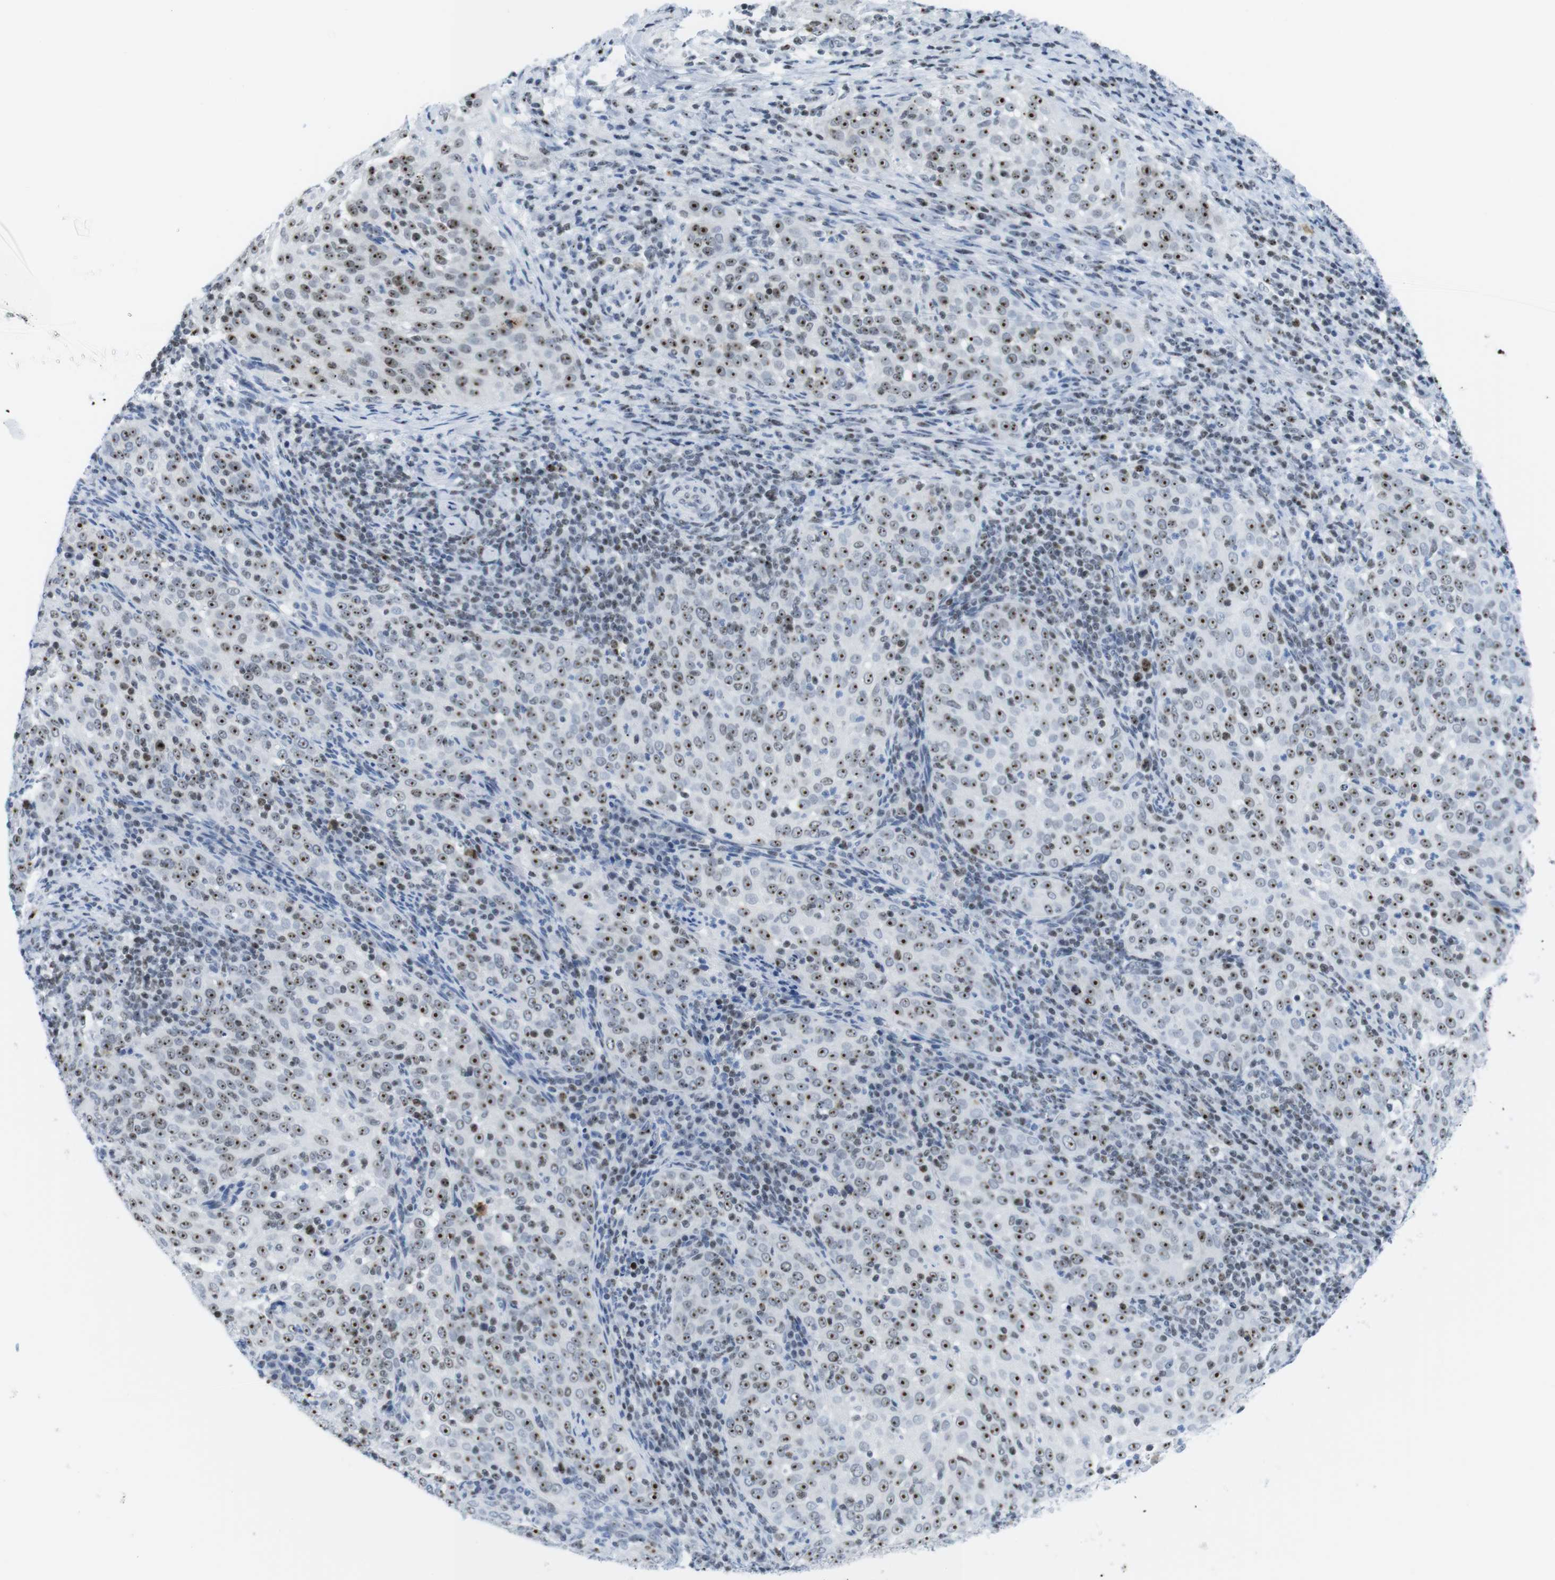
{"staining": {"intensity": "strong", "quantity": ">75%", "location": "nuclear"}, "tissue": "cervical cancer", "cell_type": "Tumor cells", "image_type": "cancer", "snomed": [{"axis": "morphology", "description": "Squamous cell carcinoma, NOS"}, {"axis": "topography", "description": "Cervix"}], "caption": "The micrograph exhibits immunohistochemical staining of cervical cancer (squamous cell carcinoma). There is strong nuclear expression is appreciated in approximately >75% of tumor cells.", "gene": "NIFK", "patient": {"sex": "female", "age": 51}}